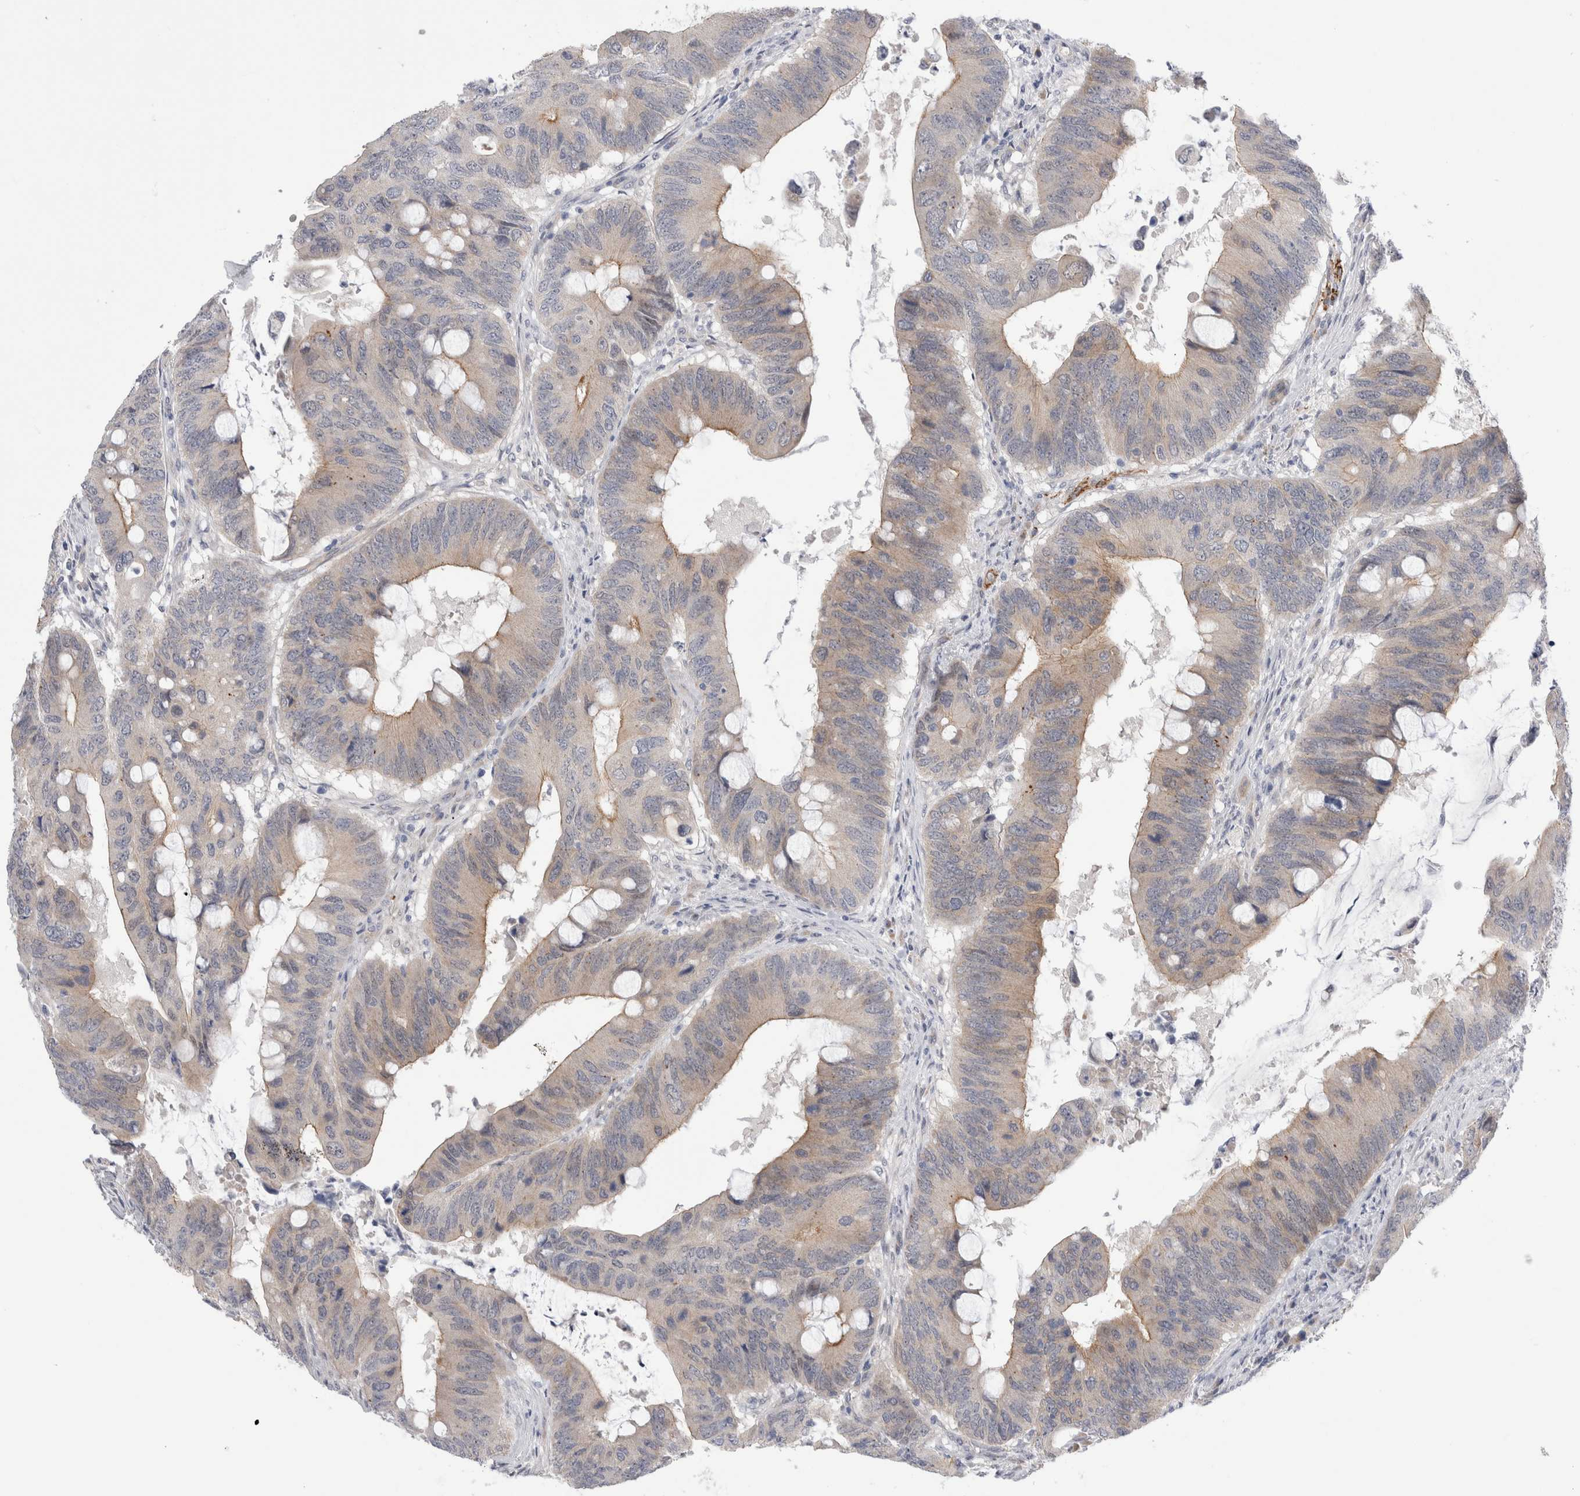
{"staining": {"intensity": "moderate", "quantity": "25%-75%", "location": "cytoplasmic/membranous"}, "tissue": "colorectal cancer", "cell_type": "Tumor cells", "image_type": "cancer", "snomed": [{"axis": "morphology", "description": "Adenocarcinoma, NOS"}, {"axis": "topography", "description": "Colon"}], "caption": "High-magnification brightfield microscopy of colorectal cancer (adenocarcinoma) stained with DAB (brown) and counterstained with hematoxylin (blue). tumor cells exhibit moderate cytoplasmic/membranous expression is seen in about25%-75% of cells.", "gene": "TAFA5", "patient": {"sex": "male", "age": 71}}